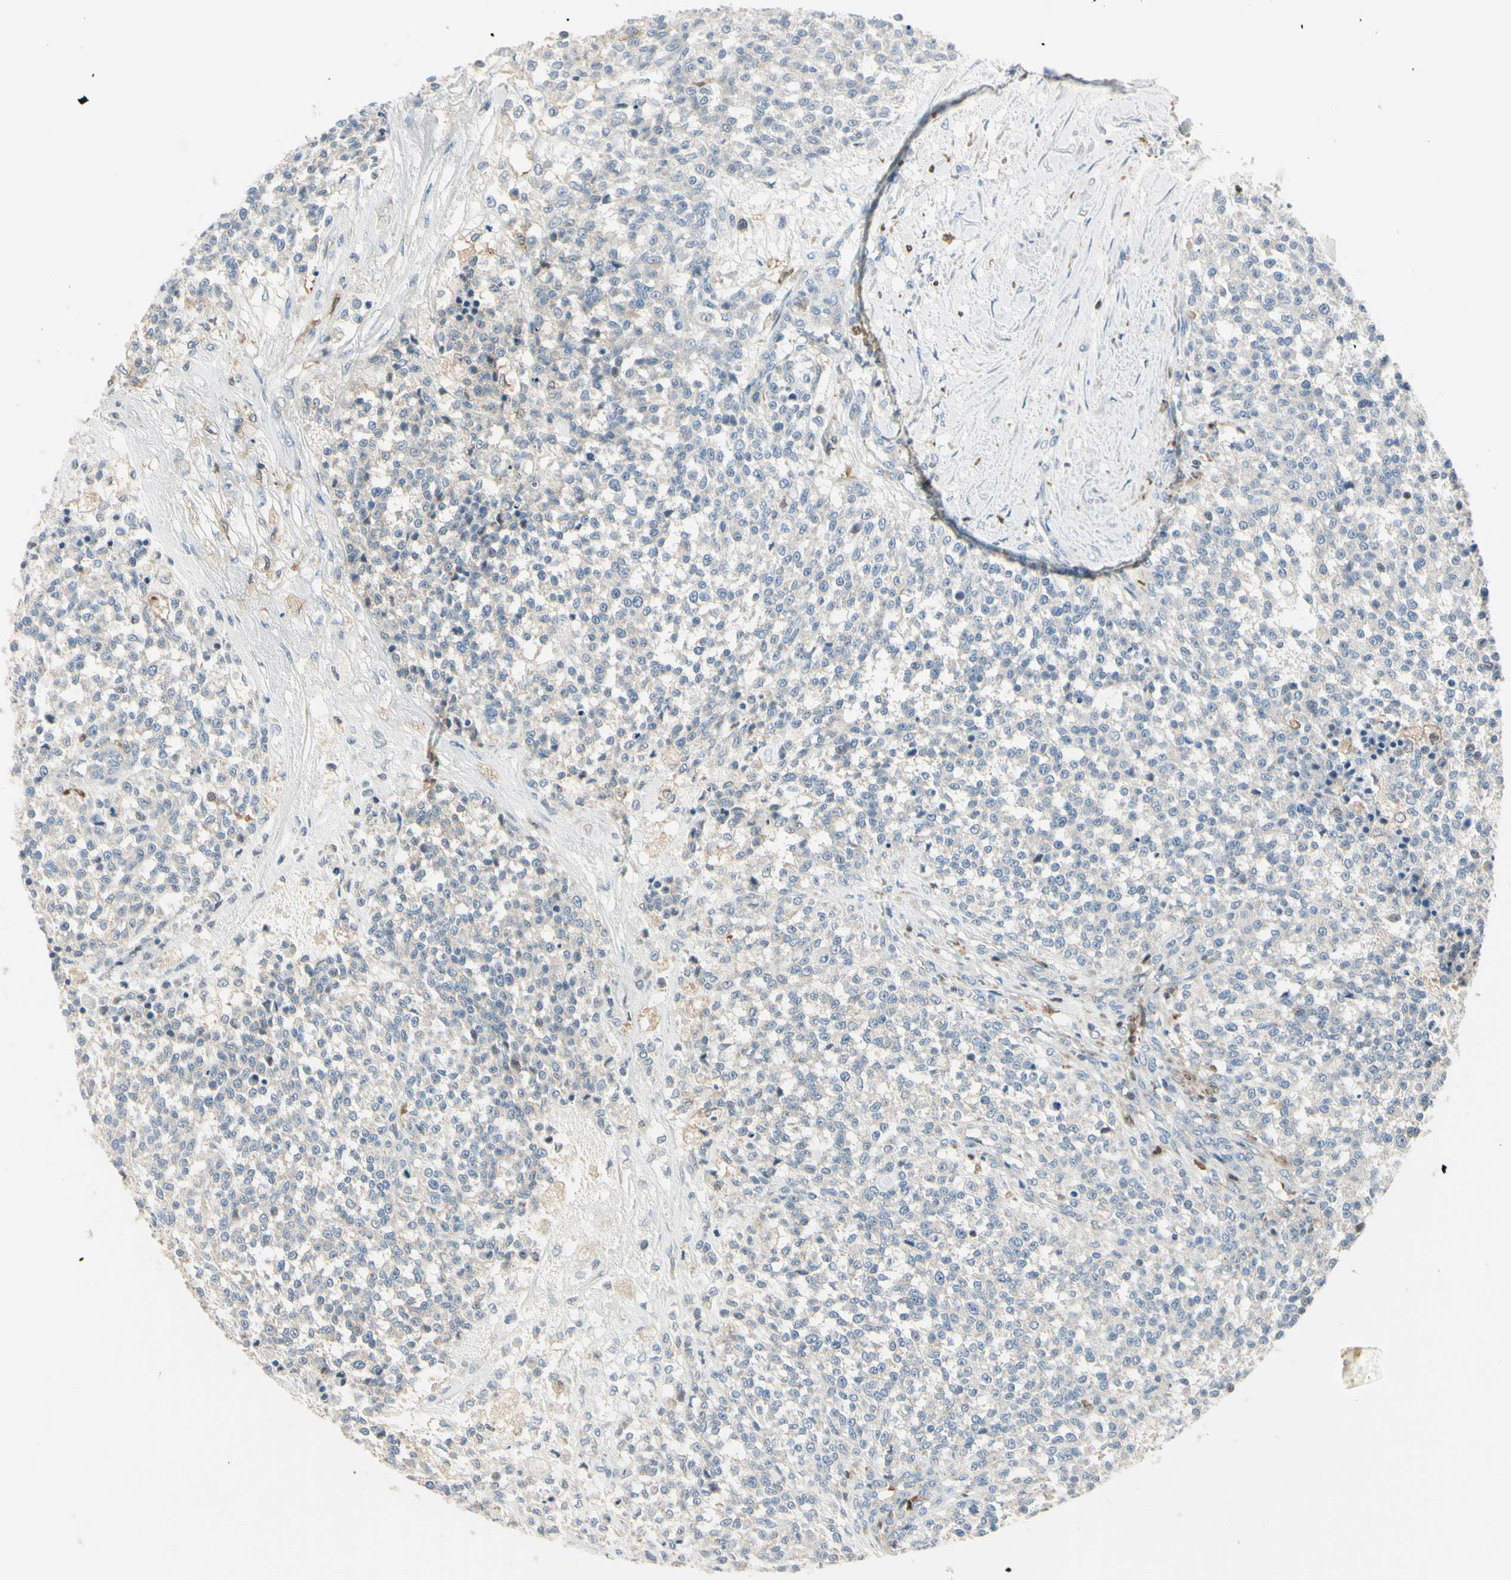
{"staining": {"intensity": "weak", "quantity": ">75%", "location": "cytoplasmic/membranous"}, "tissue": "testis cancer", "cell_type": "Tumor cells", "image_type": "cancer", "snomed": [{"axis": "morphology", "description": "Seminoma, NOS"}, {"axis": "topography", "description": "Testis"}], "caption": "There is low levels of weak cytoplasmic/membranous expression in tumor cells of testis seminoma, as demonstrated by immunohistochemical staining (brown color).", "gene": "CYRIB", "patient": {"sex": "male", "age": 59}}